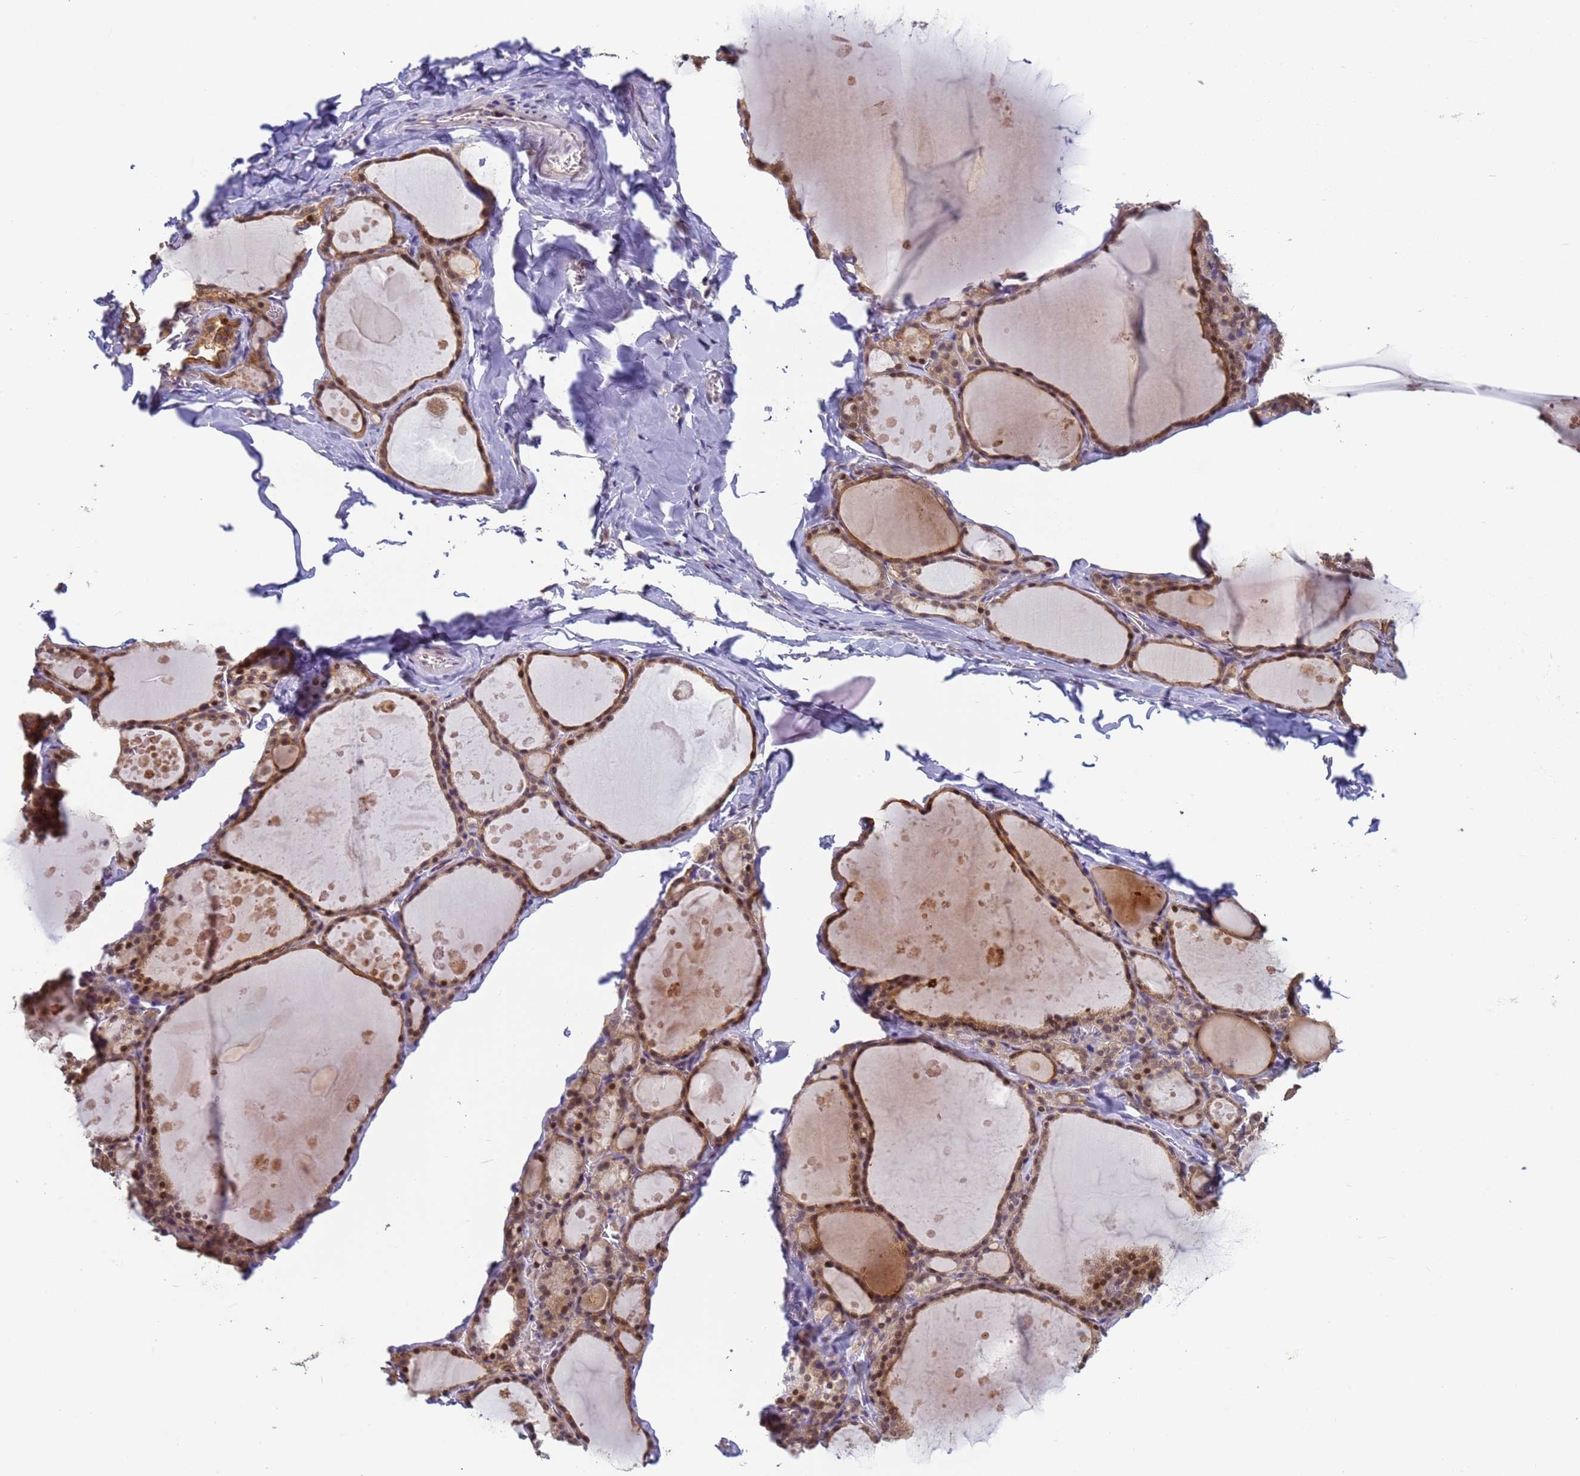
{"staining": {"intensity": "moderate", "quantity": ">75%", "location": "cytoplasmic/membranous,nuclear"}, "tissue": "thyroid gland", "cell_type": "Glandular cells", "image_type": "normal", "snomed": [{"axis": "morphology", "description": "Normal tissue, NOS"}, {"axis": "topography", "description": "Thyroid gland"}], "caption": "DAB immunohistochemical staining of benign human thyroid gland shows moderate cytoplasmic/membranous,nuclear protein positivity in approximately >75% of glandular cells. Using DAB (brown) and hematoxylin (blue) stains, captured at high magnification using brightfield microscopy.", "gene": "VWA3A", "patient": {"sex": "male", "age": 56}}